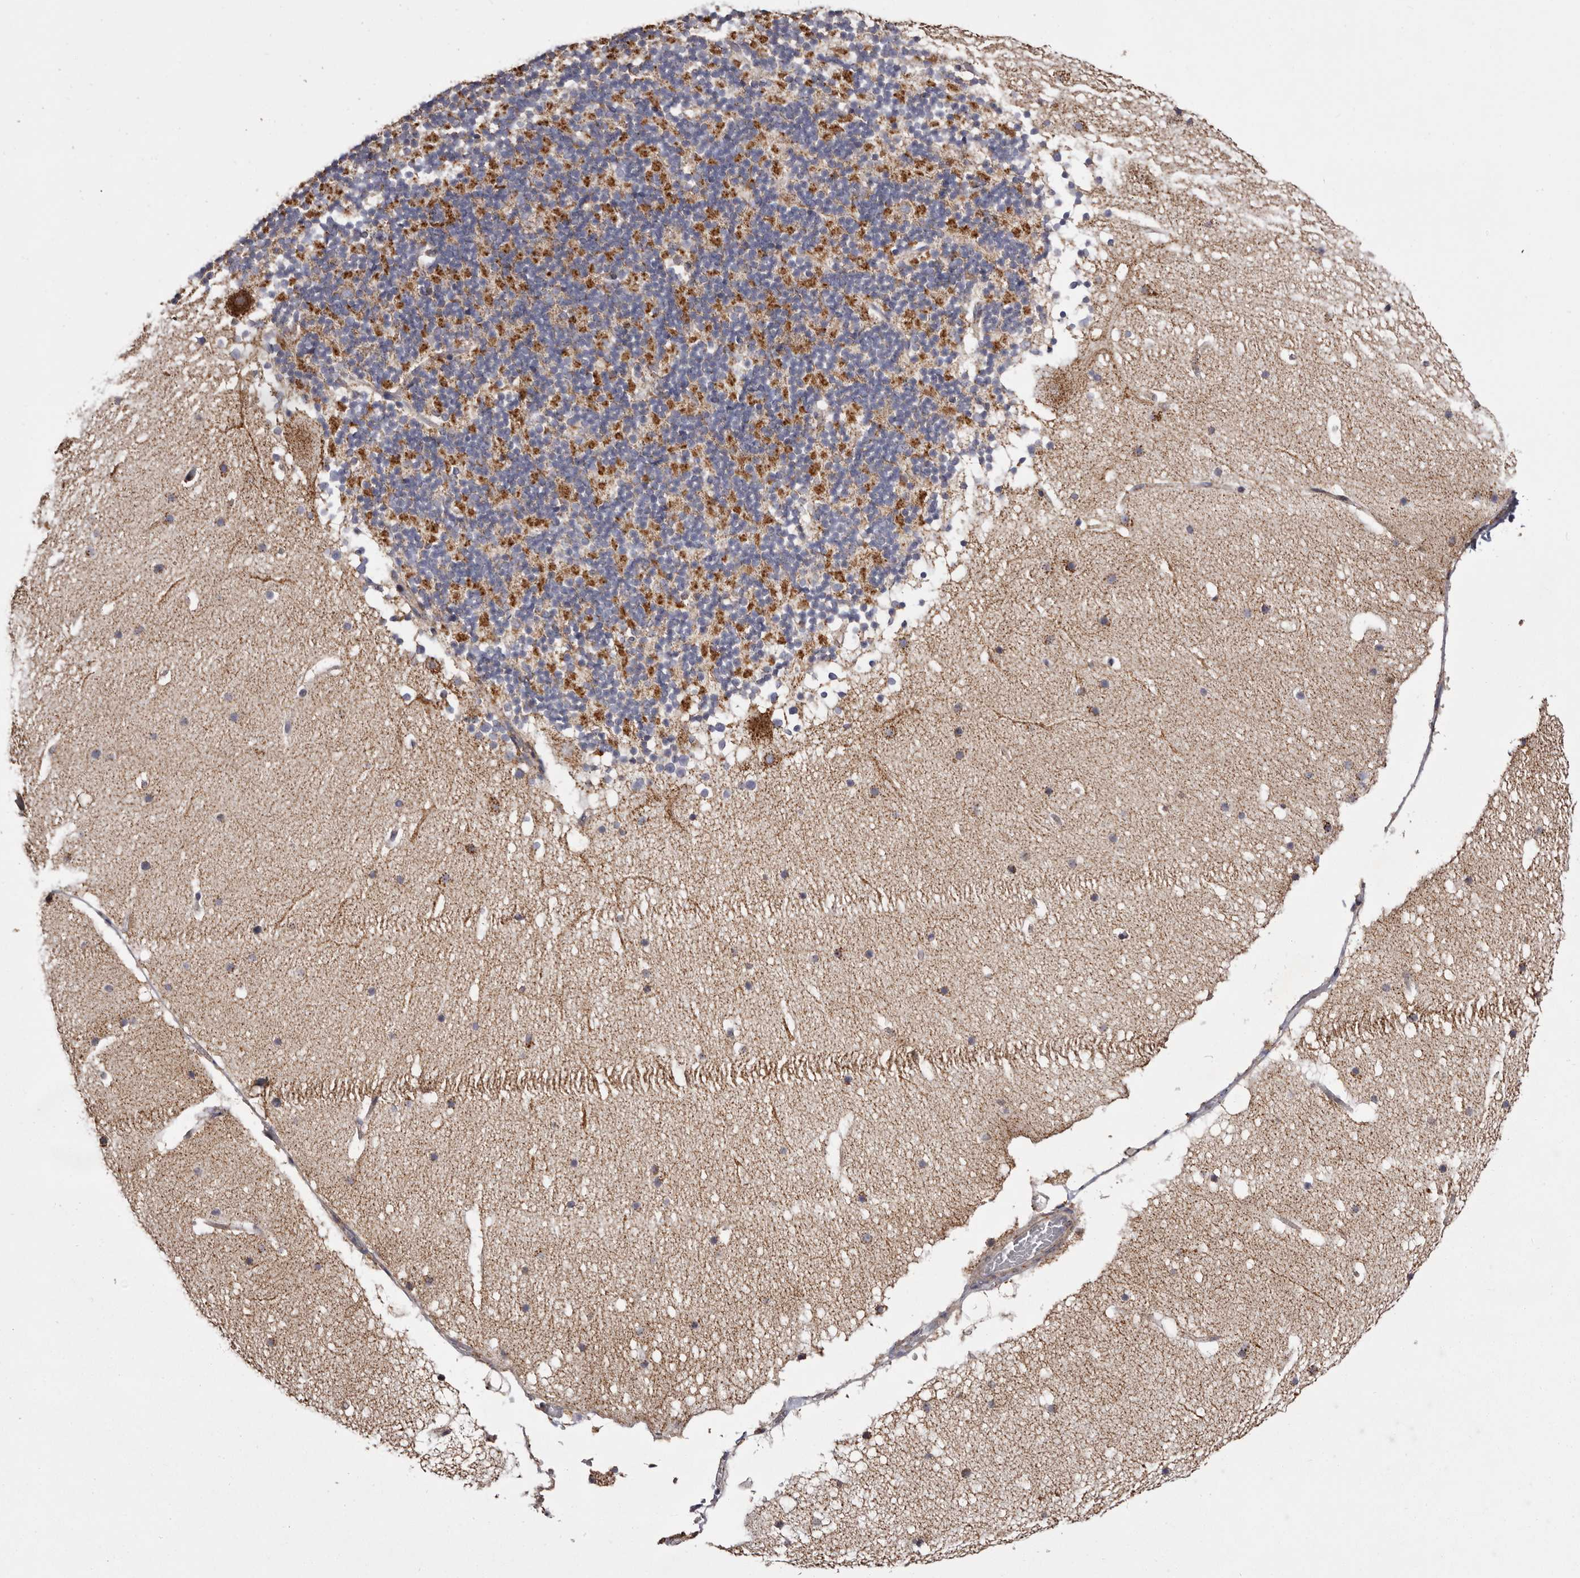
{"staining": {"intensity": "strong", "quantity": "25%-75%", "location": "cytoplasmic/membranous"}, "tissue": "cerebellum", "cell_type": "Cells in granular layer", "image_type": "normal", "snomed": [{"axis": "morphology", "description": "Normal tissue, NOS"}, {"axis": "topography", "description": "Cerebellum"}], "caption": "Strong cytoplasmic/membranous protein positivity is identified in about 25%-75% of cells in granular layer in cerebellum. The protein is shown in brown color, while the nuclei are stained blue.", "gene": "MECR", "patient": {"sex": "male", "age": 57}}